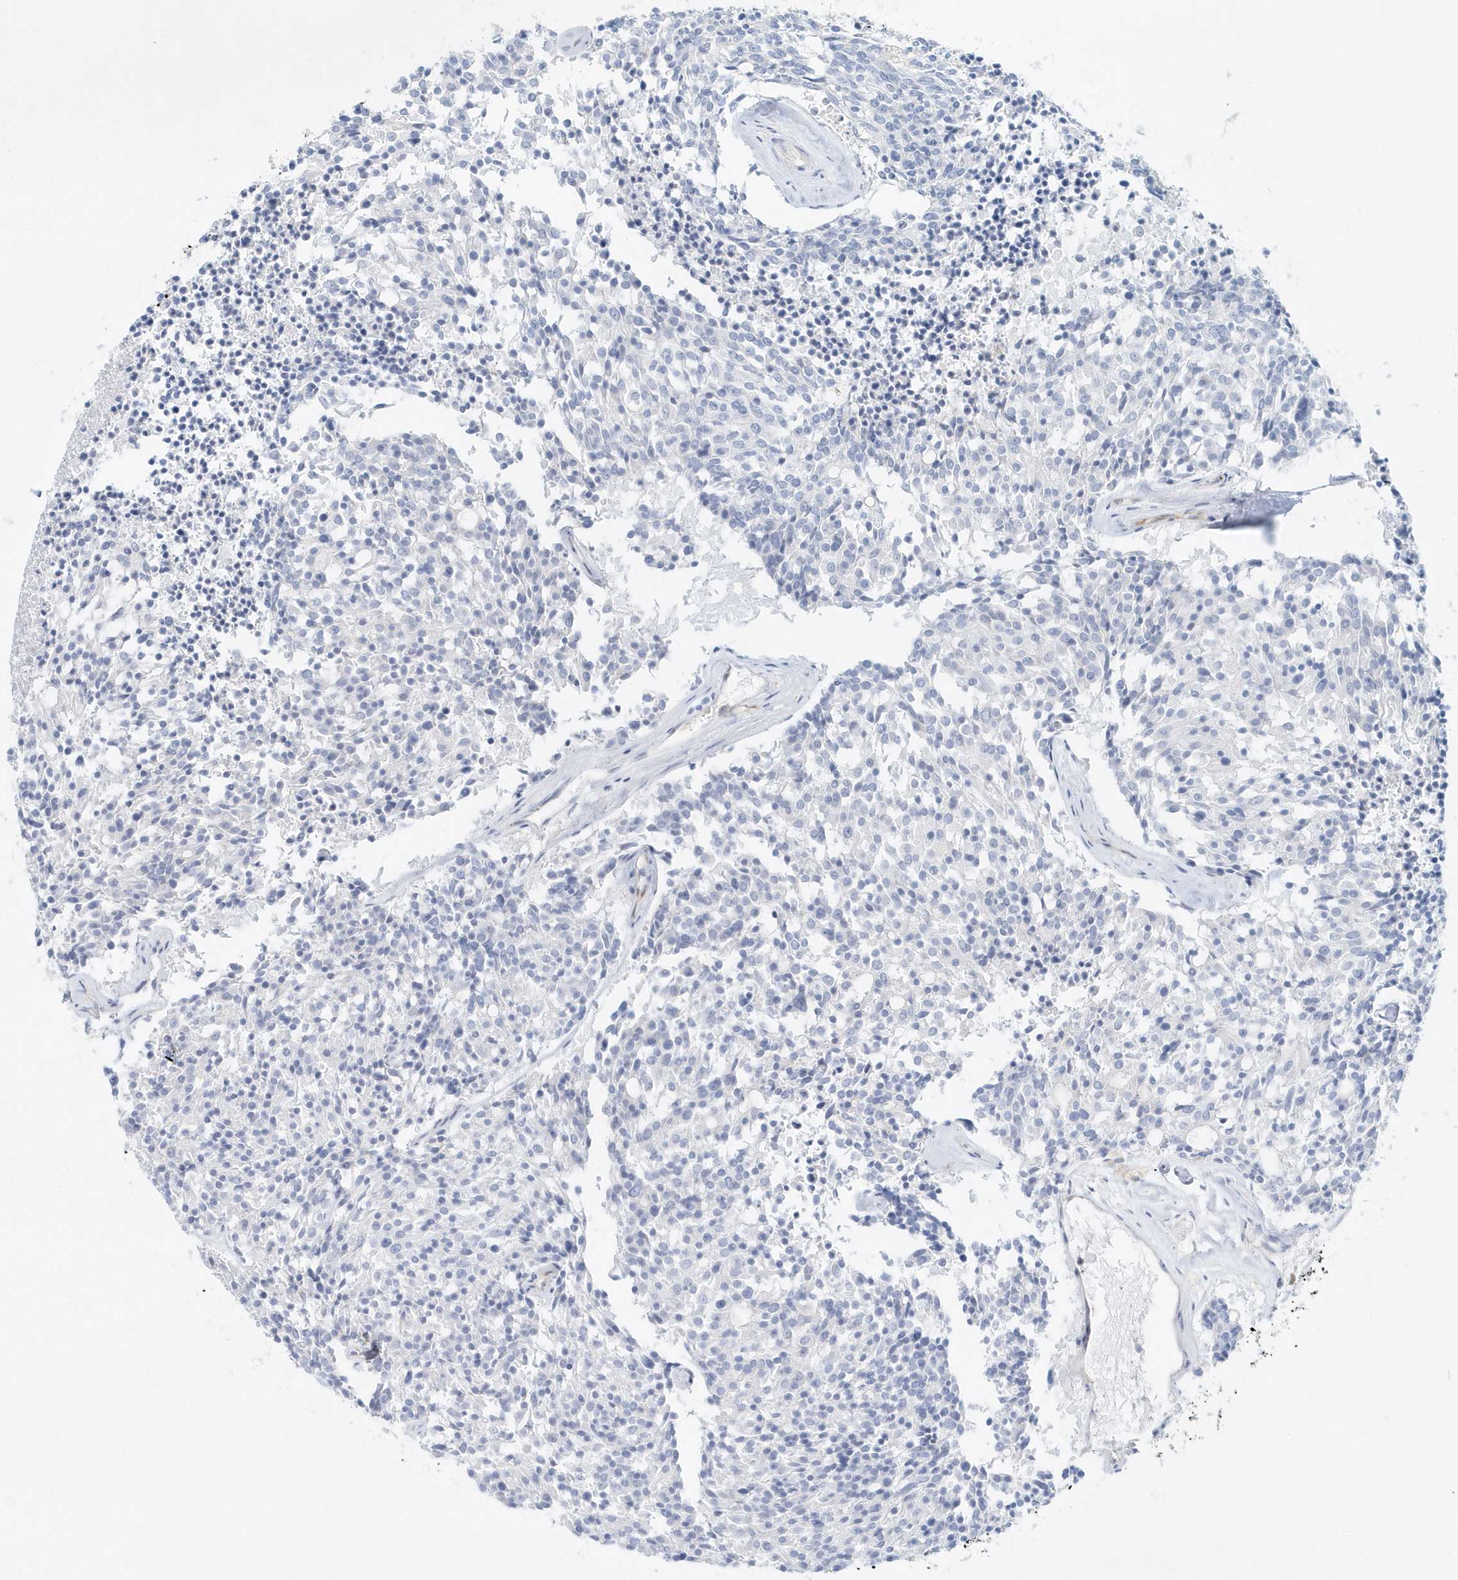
{"staining": {"intensity": "negative", "quantity": "none", "location": "none"}, "tissue": "carcinoid", "cell_type": "Tumor cells", "image_type": "cancer", "snomed": [{"axis": "morphology", "description": "Carcinoid, malignant, NOS"}, {"axis": "topography", "description": "Pancreas"}], "caption": "The image reveals no significant staining in tumor cells of carcinoid.", "gene": "DNAH1", "patient": {"sex": "female", "age": 54}}